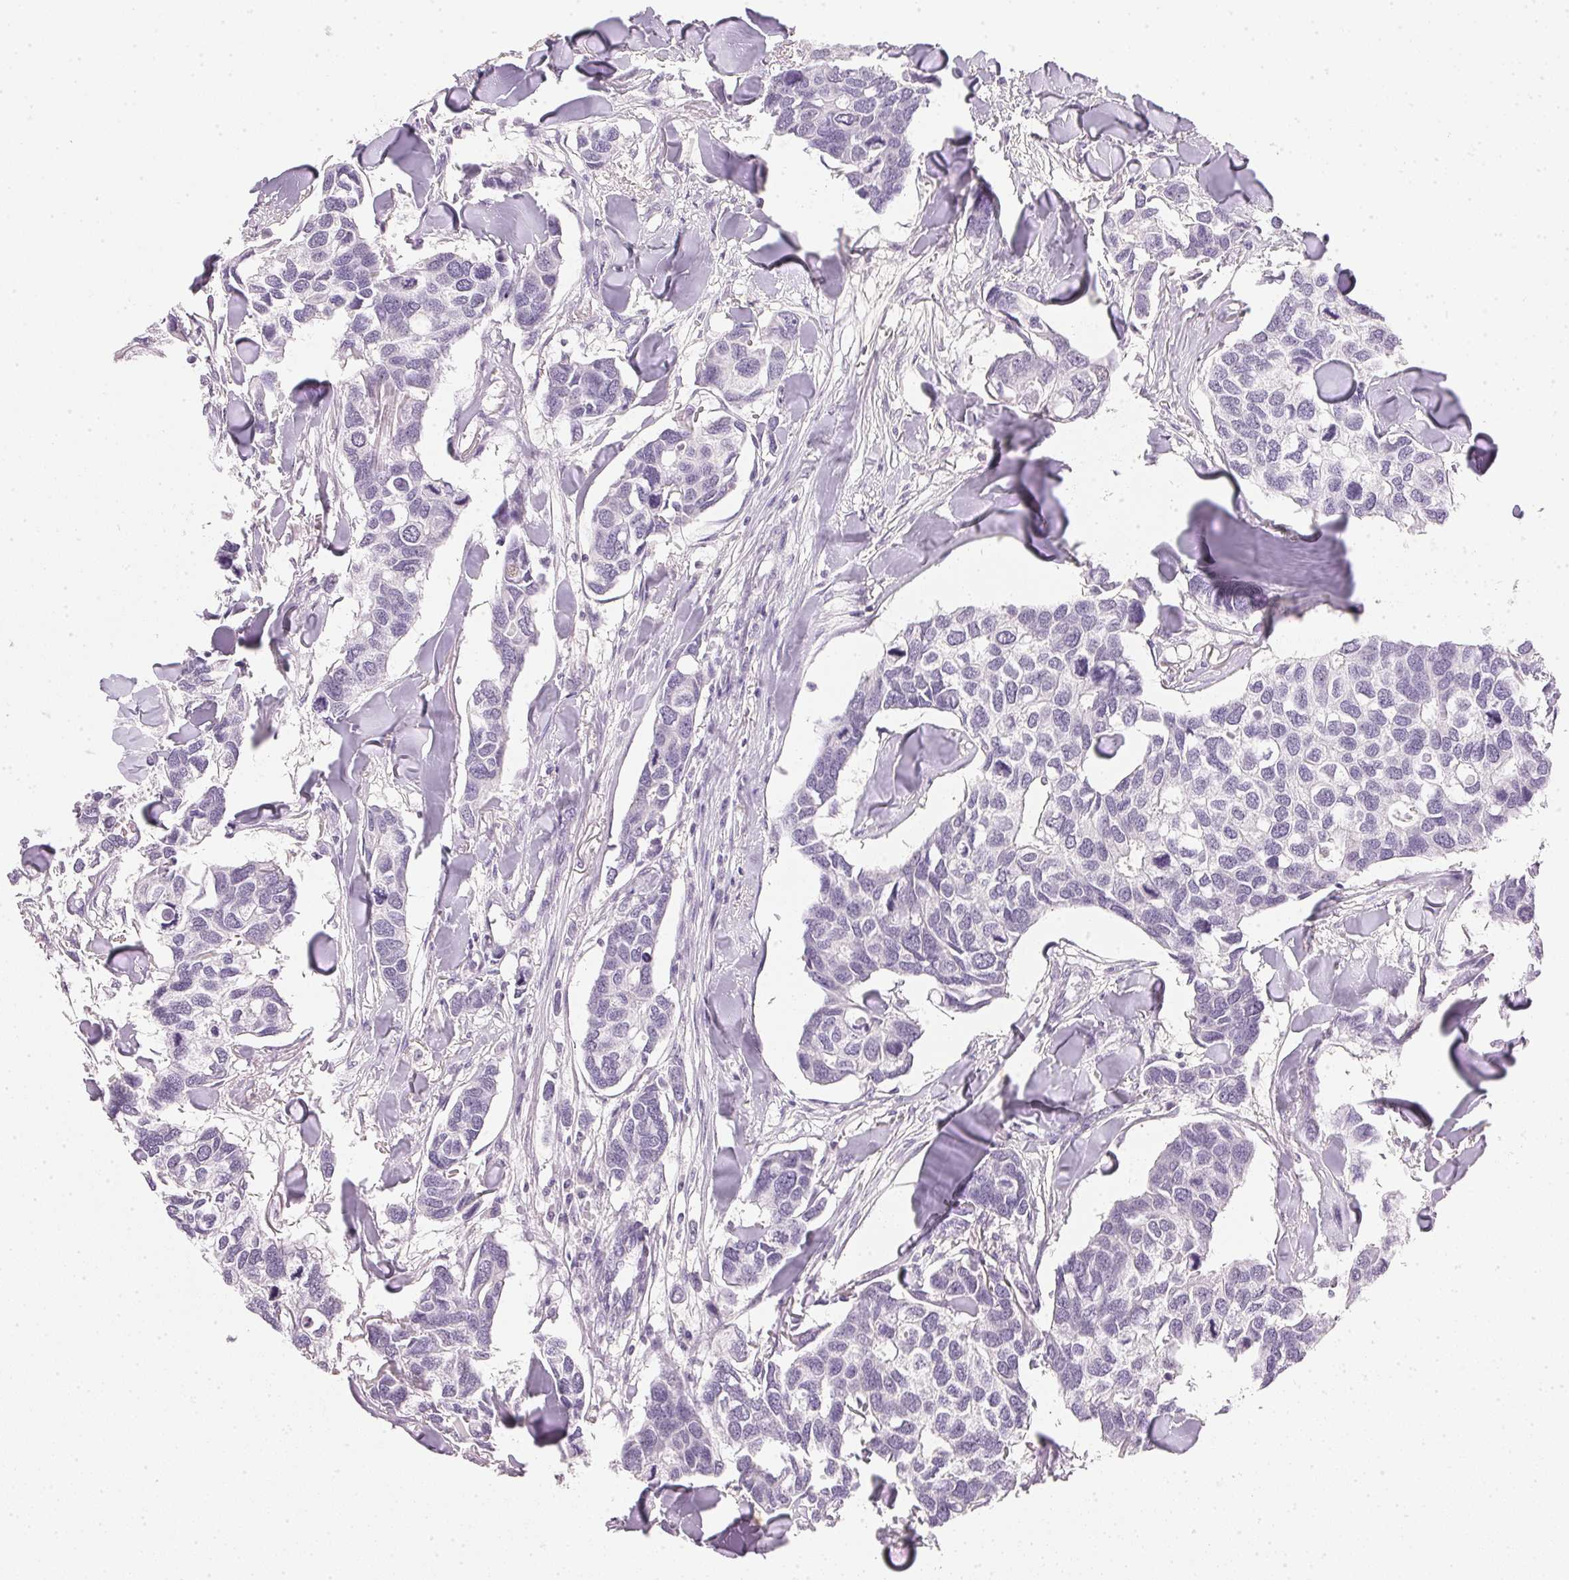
{"staining": {"intensity": "negative", "quantity": "none", "location": "none"}, "tissue": "breast cancer", "cell_type": "Tumor cells", "image_type": "cancer", "snomed": [{"axis": "morphology", "description": "Duct carcinoma"}, {"axis": "topography", "description": "Breast"}], "caption": "Immunohistochemistry (IHC) histopathology image of neoplastic tissue: human breast intraductal carcinoma stained with DAB shows no significant protein expression in tumor cells.", "gene": "IGFBP1", "patient": {"sex": "female", "age": 83}}